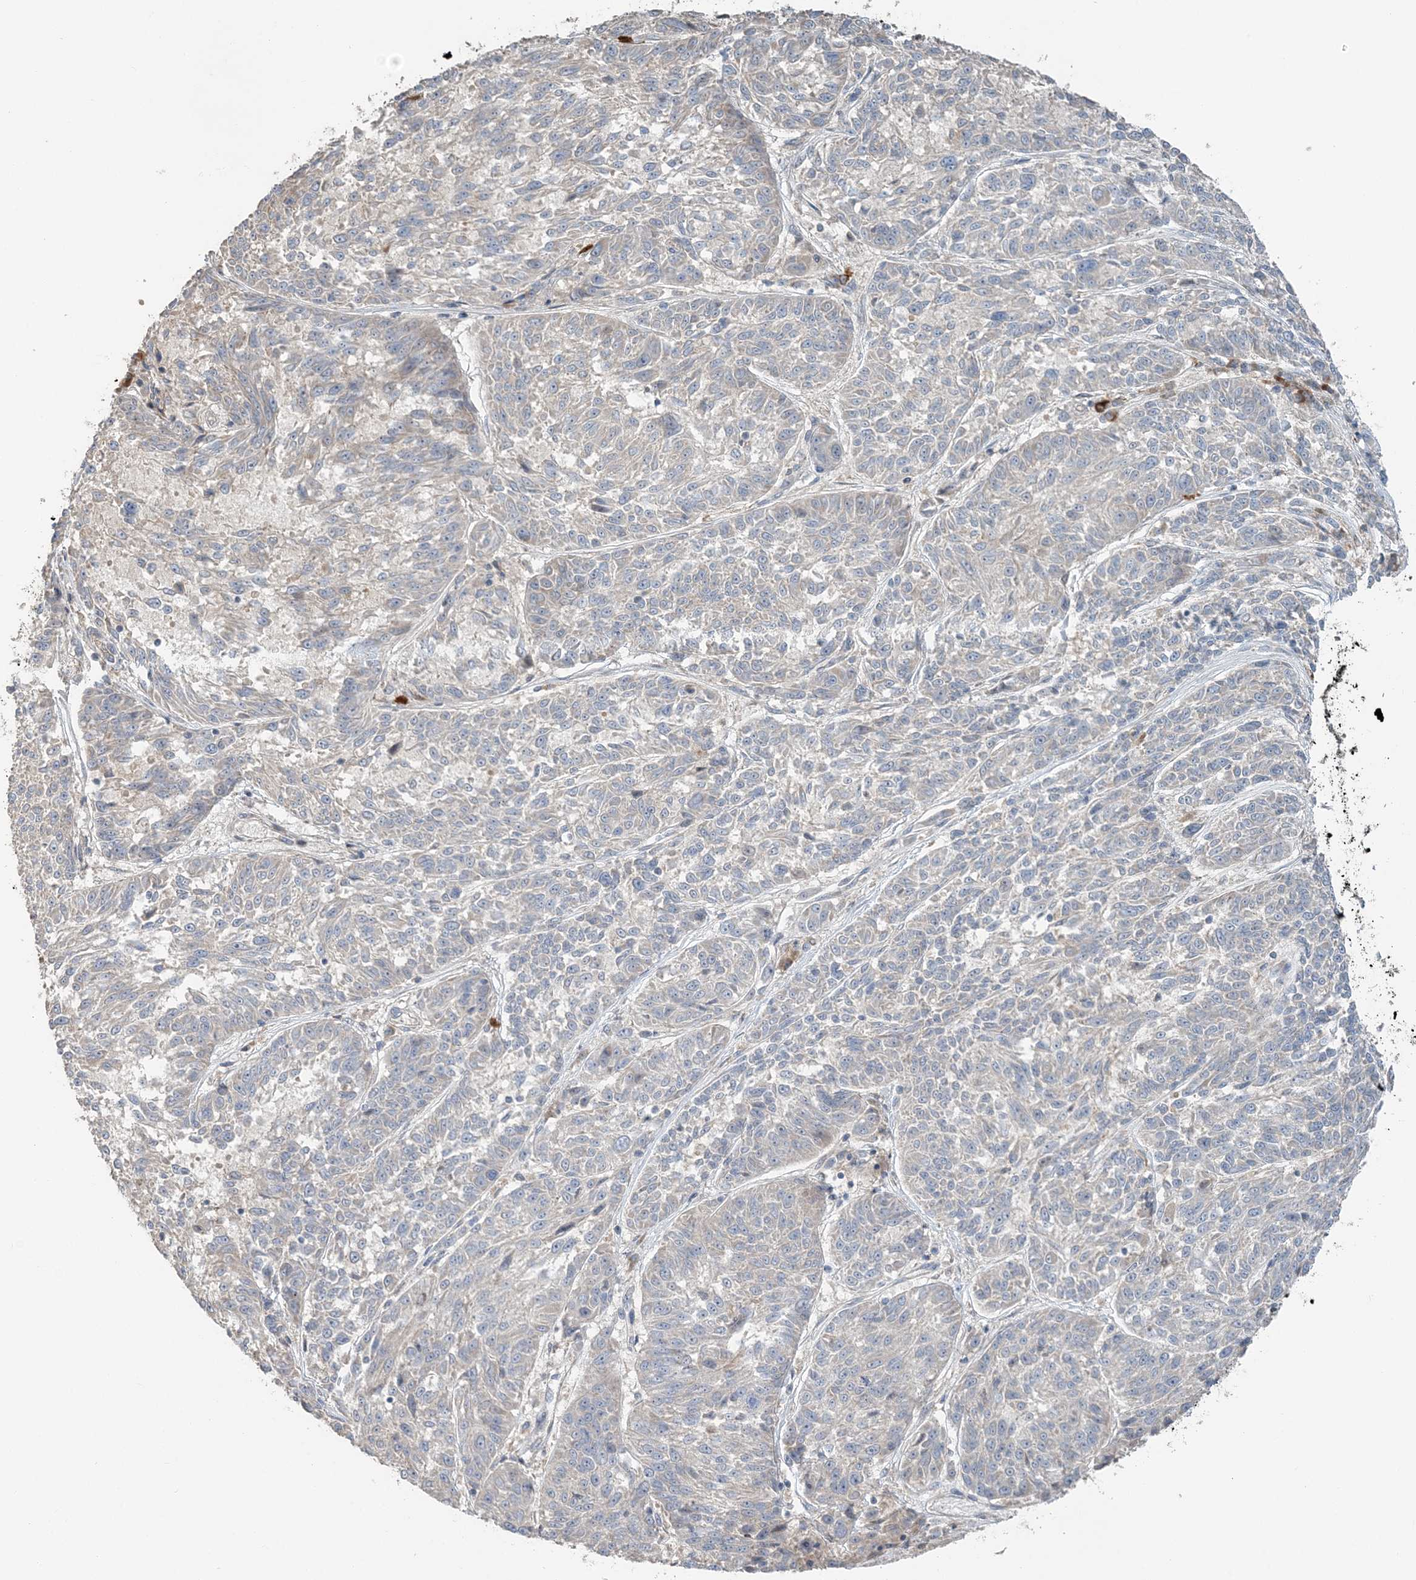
{"staining": {"intensity": "negative", "quantity": "none", "location": "none"}, "tissue": "melanoma", "cell_type": "Tumor cells", "image_type": "cancer", "snomed": [{"axis": "morphology", "description": "Malignant melanoma, NOS"}, {"axis": "topography", "description": "Skin"}], "caption": "High power microscopy micrograph of an IHC image of malignant melanoma, revealing no significant positivity in tumor cells.", "gene": "SLC4A10", "patient": {"sex": "male", "age": 53}}